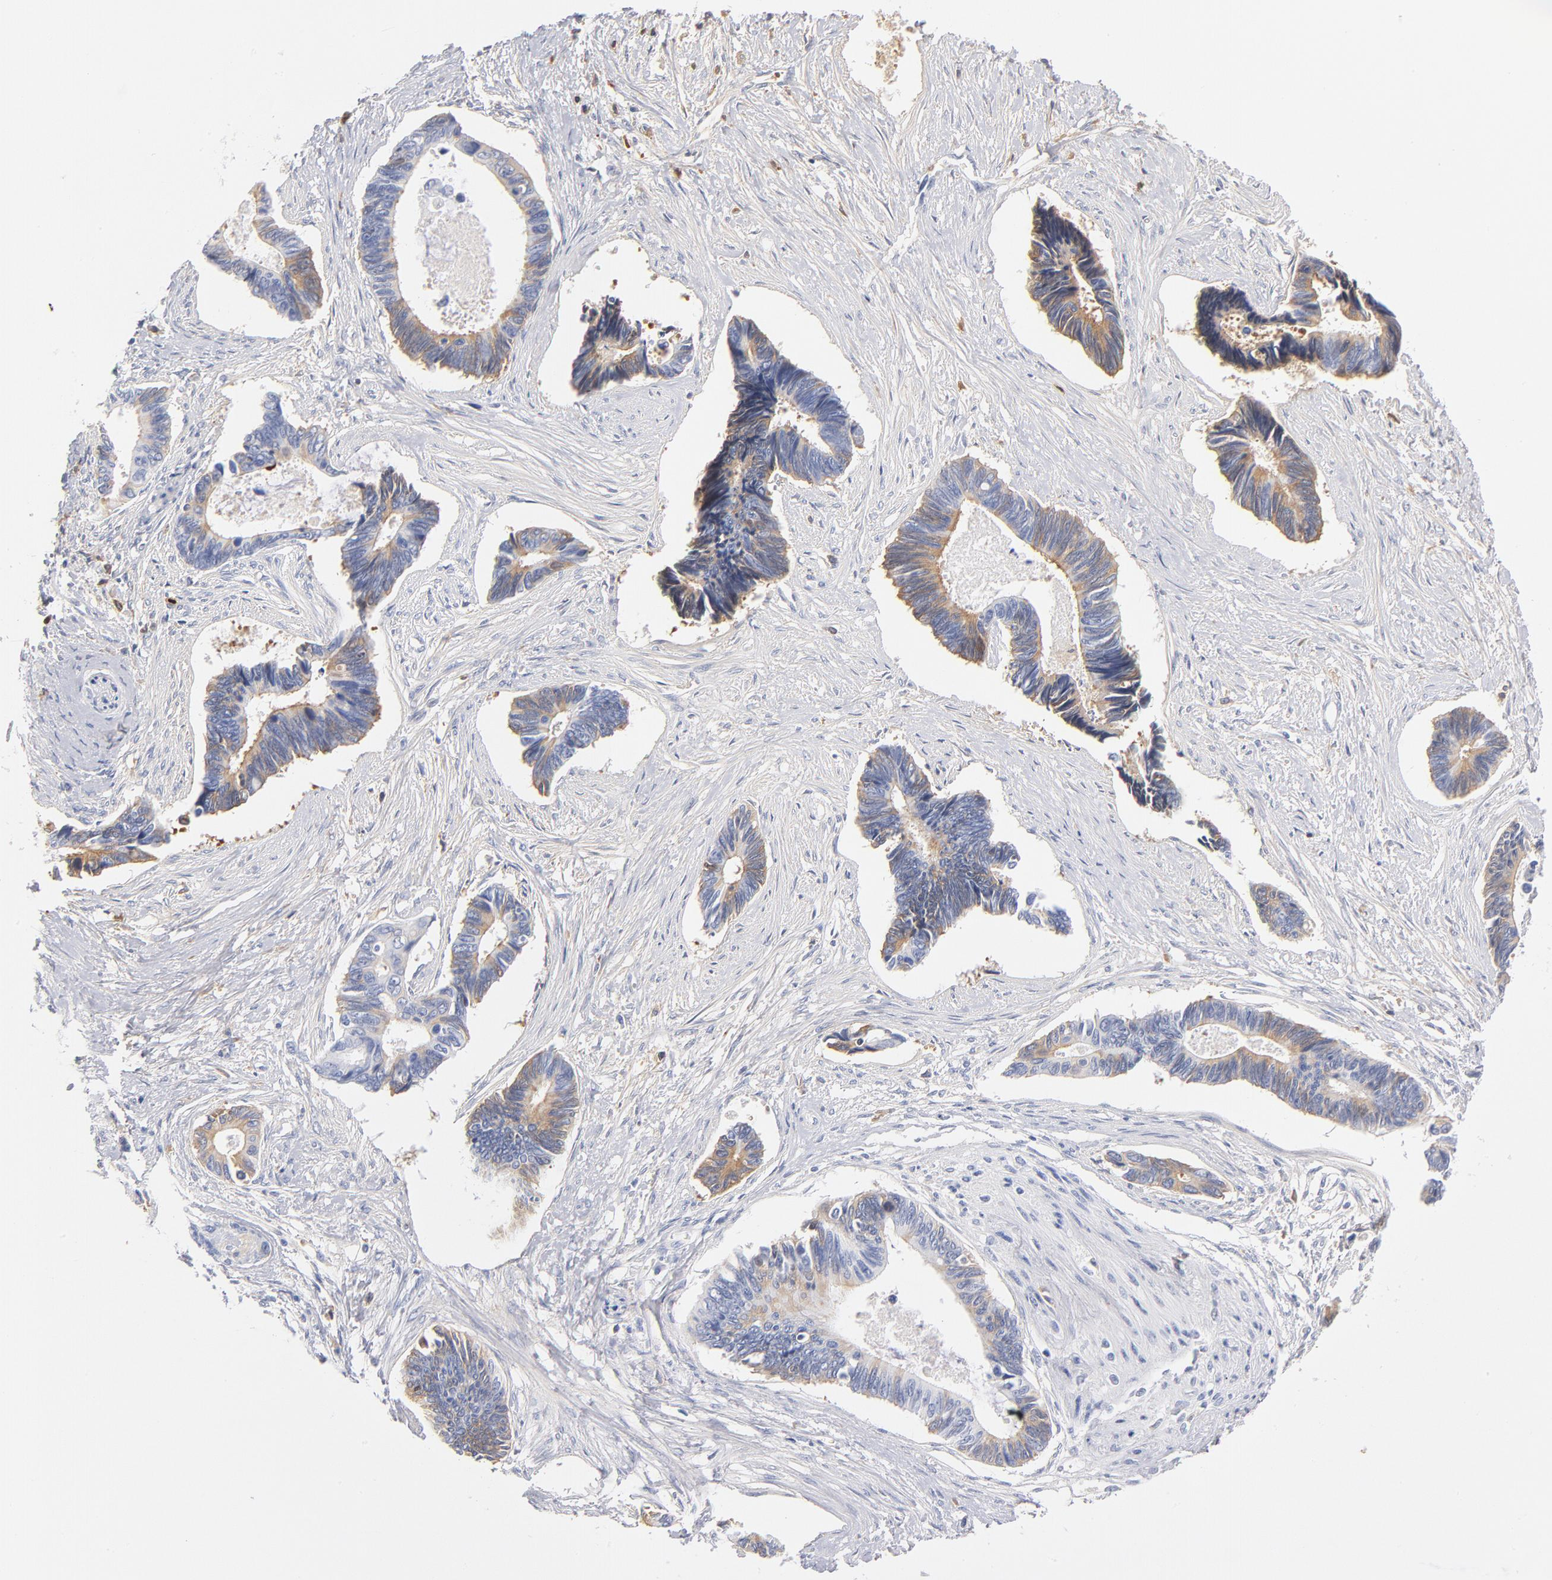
{"staining": {"intensity": "weak", "quantity": "25%-75%", "location": "cytoplasmic/membranous"}, "tissue": "pancreatic cancer", "cell_type": "Tumor cells", "image_type": "cancer", "snomed": [{"axis": "morphology", "description": "Adenocarcinoma, NOS"}, {"axis": "topography", "description": "Pancreas"}], "caption": "Weak cytoplasmic/membranous staining for a protein is appreciated in about 25%-75% of tumor cells of pancreatic adenocarcinoma using immunohistochemistry.", "gene": "C3", "patient": {"sex": "female", "age": 70}}